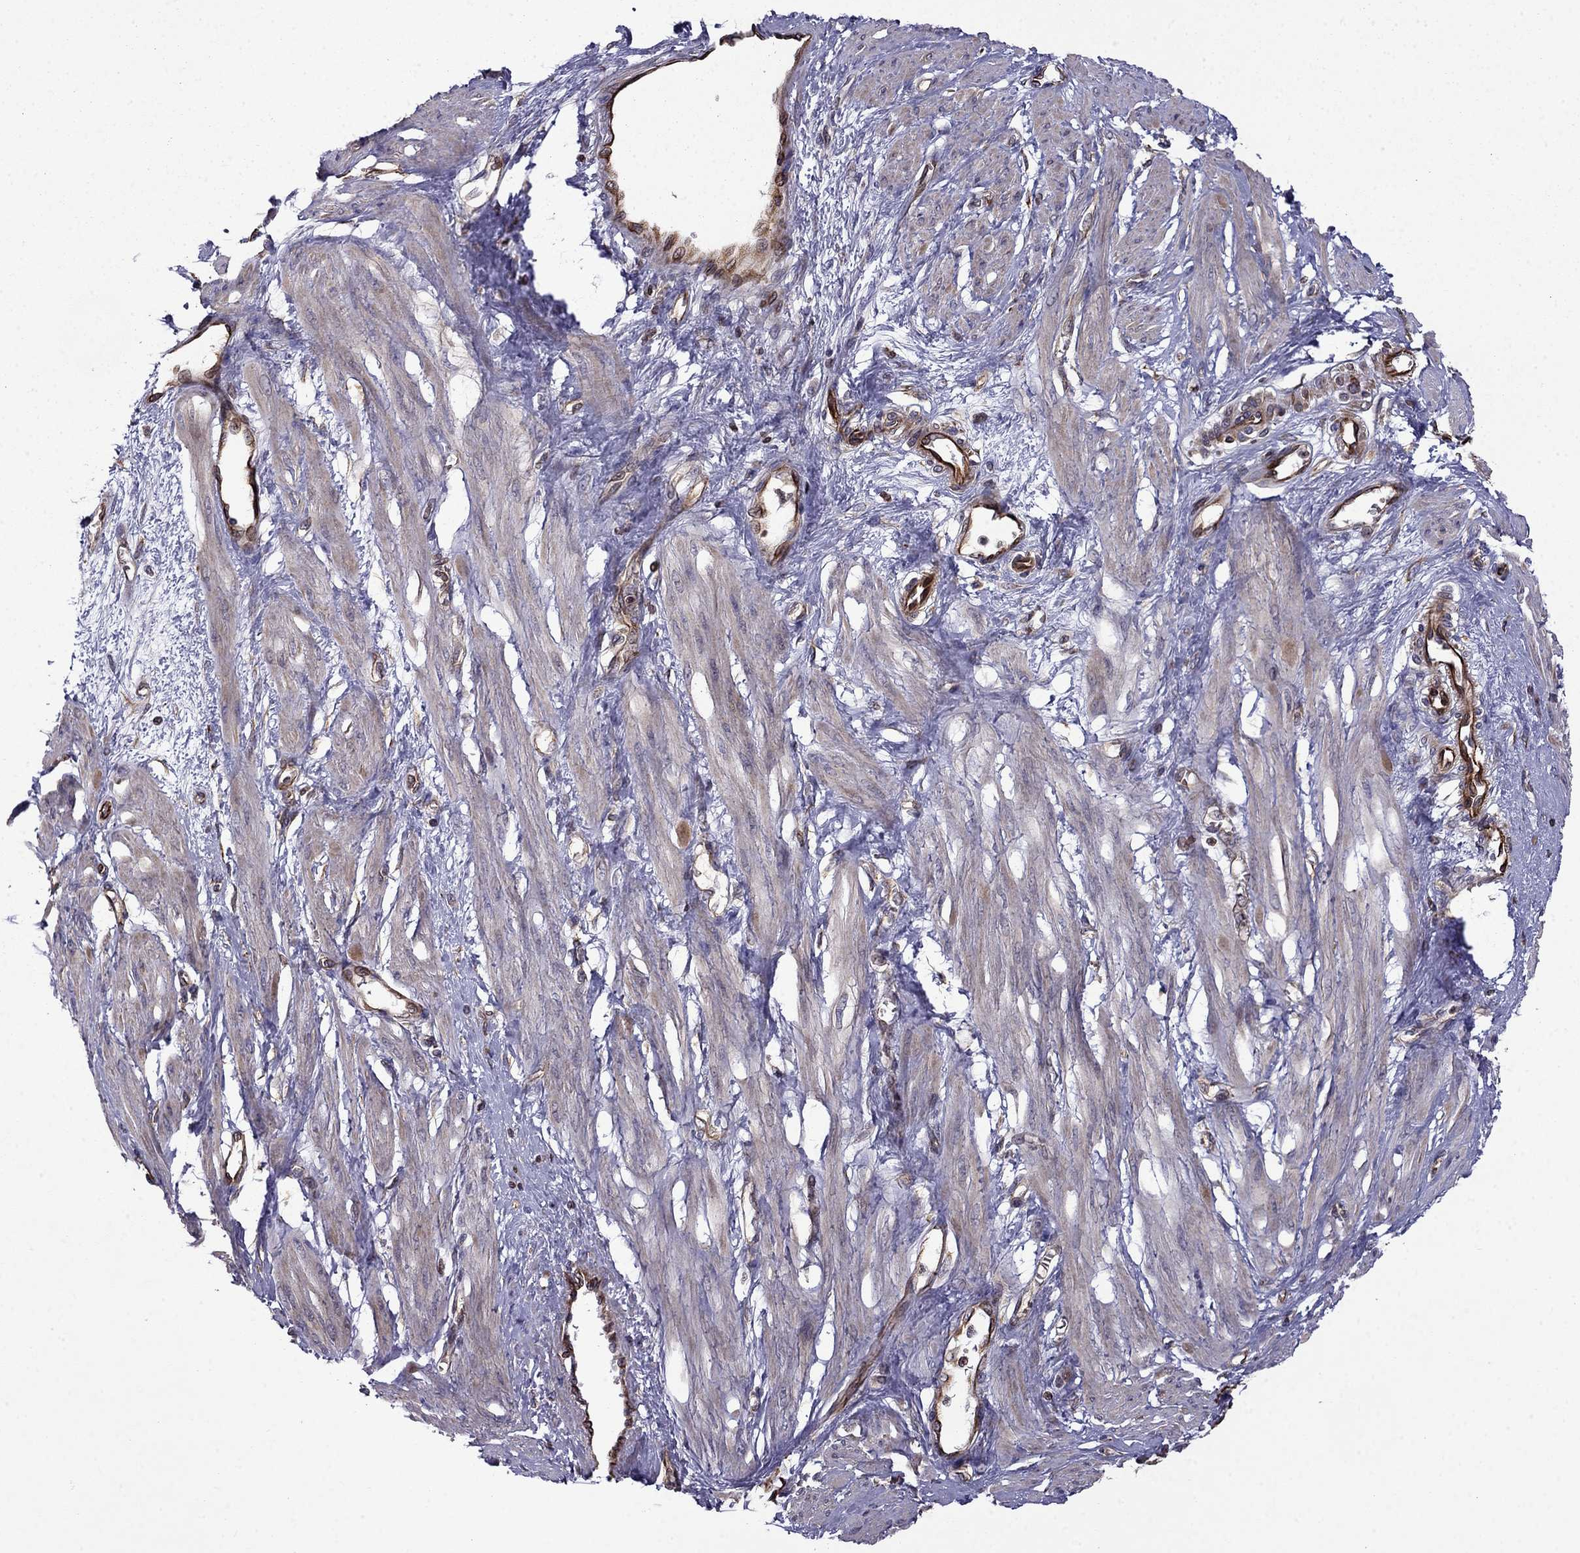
{"staining": {"intensity": "negative", "quantity": "none", "location": "none"}, "tissue": "smooth muscle", "cell_type": "Smooth muscle cells", "image_type": "normal", "snomed": [{"axis": "morphology", "description": "Normal tissue, NOS"}, {"axis": "topography", "description": "Smooth muscle"}, {"axis": "topography", "description": "Uterus"}], "caption": "Immunohistochemical staining of normal human smooth muscle exhibits no significant positivity in smooth muscle cells. Brightfield microscopy of IHC stained with DAB (3,3'-diaminobenzidine) (brown) and hematoxylin (blue), captured at high magnification.", "gene": "CDC42BPA", "patient": {"sex": "female", "age": 39}}